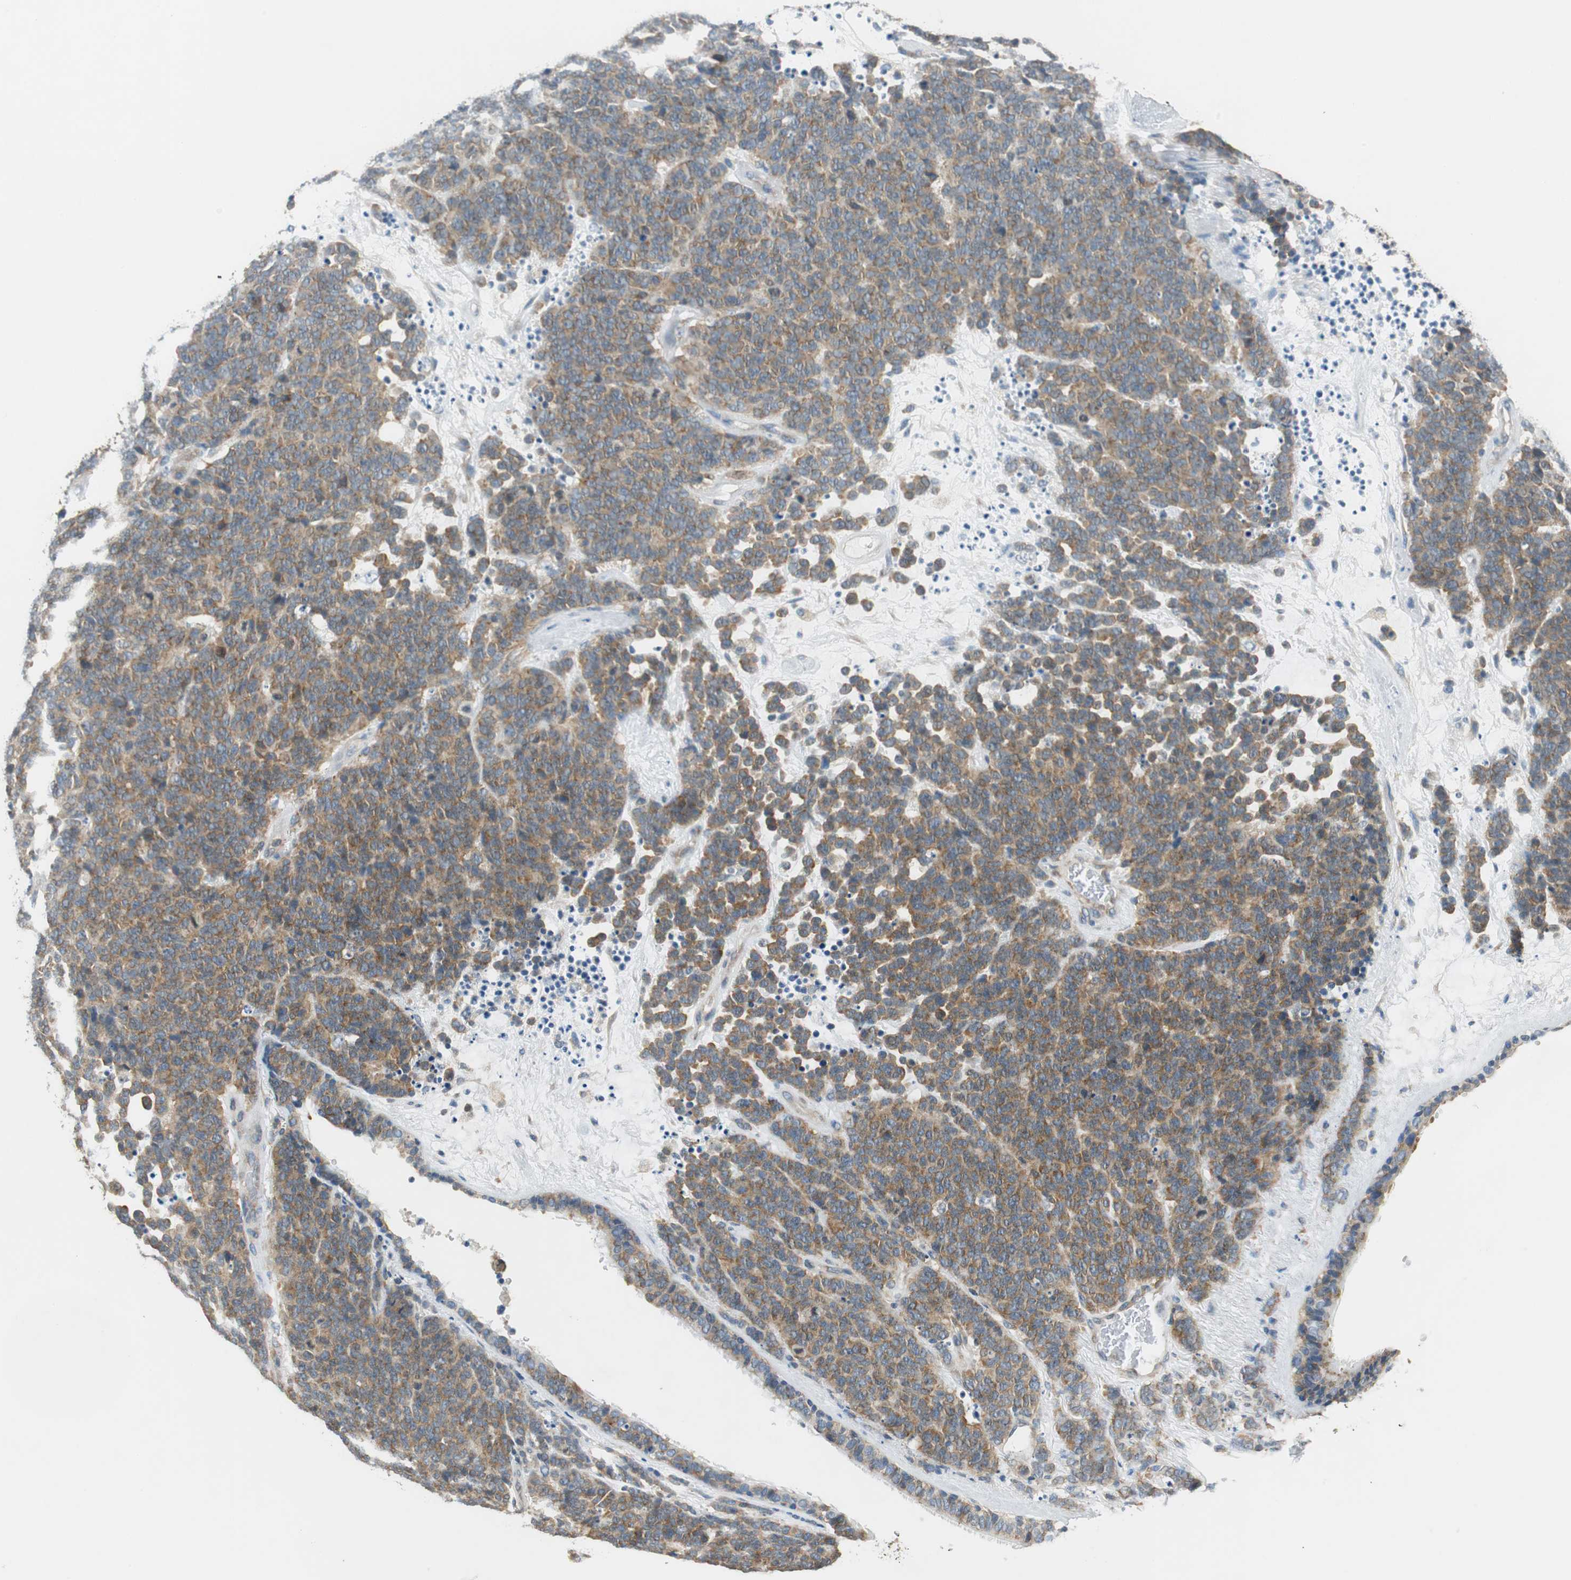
{"staining": {"intensity": "moderate", "quantity": ">75%", "location": "cytoplasmic/membranous"}, "tissue": "lung cancer", "cell_type": "Tumor cells", "image_type": "cancer", "snomed": [{"axis": "morphology", "description": "Neoplasm, malignant, NOS"}, {"axis": "topography", "description": "Lung"}], "caption": "An immunohistochemistry photomicrograph of tumor tissue is shown. Protein staining in brown highlights moderate cytoplasmic/membranous positivity in lung cancer within tumor cells.", "gene": "CNOT3", "patient": {"sex": "female", "age": 58}}